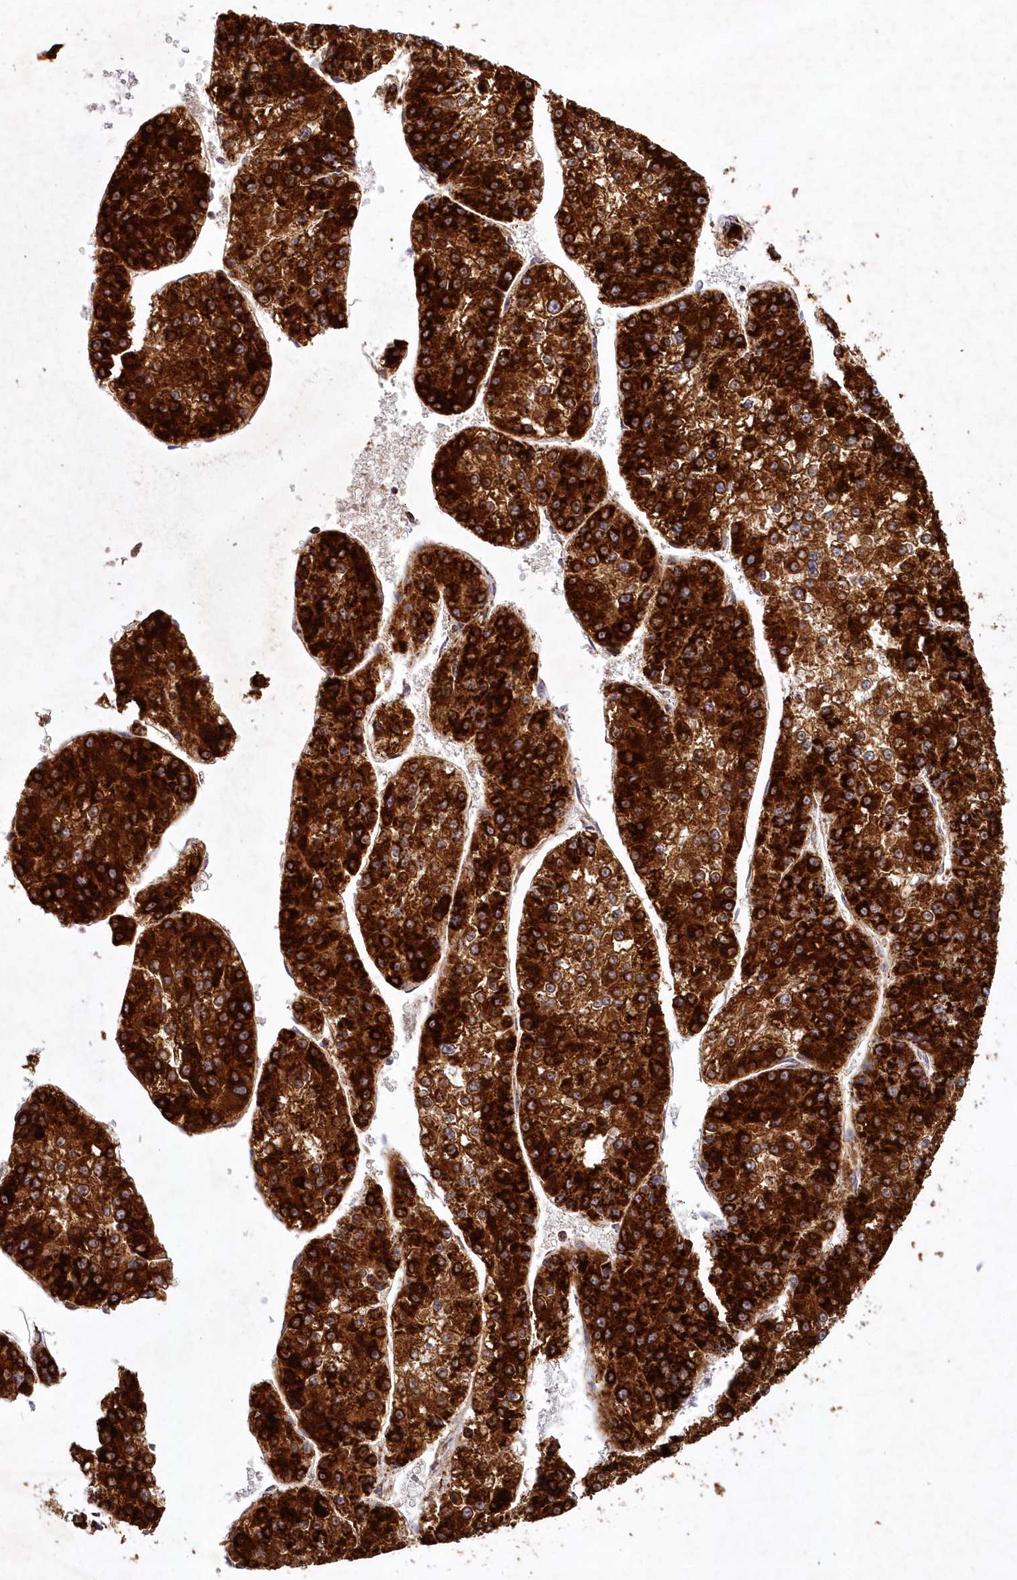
{"staining": {"intensity": "strong", "quantity": ">75%", "location": "cytoplasmic/membranous"}, "tissue": "liver cancer", "cell_type": "Tumor cells", "image_type": "cancer", "snomed": [{"axis": "morphology", "description": "Carcinoma, Hepatocellular, NOS"}, {"axis": "topography", "description": "Liver"}], "caption": "Protein staining shows strong cytoplasmic/membranous staining in approximately >75% of tumor cells in liver cancer. (IHC, brightfield microscopy, high magnification).", "gene": "ASNSD1", "patient": {"sex": "female", "age": 73}}